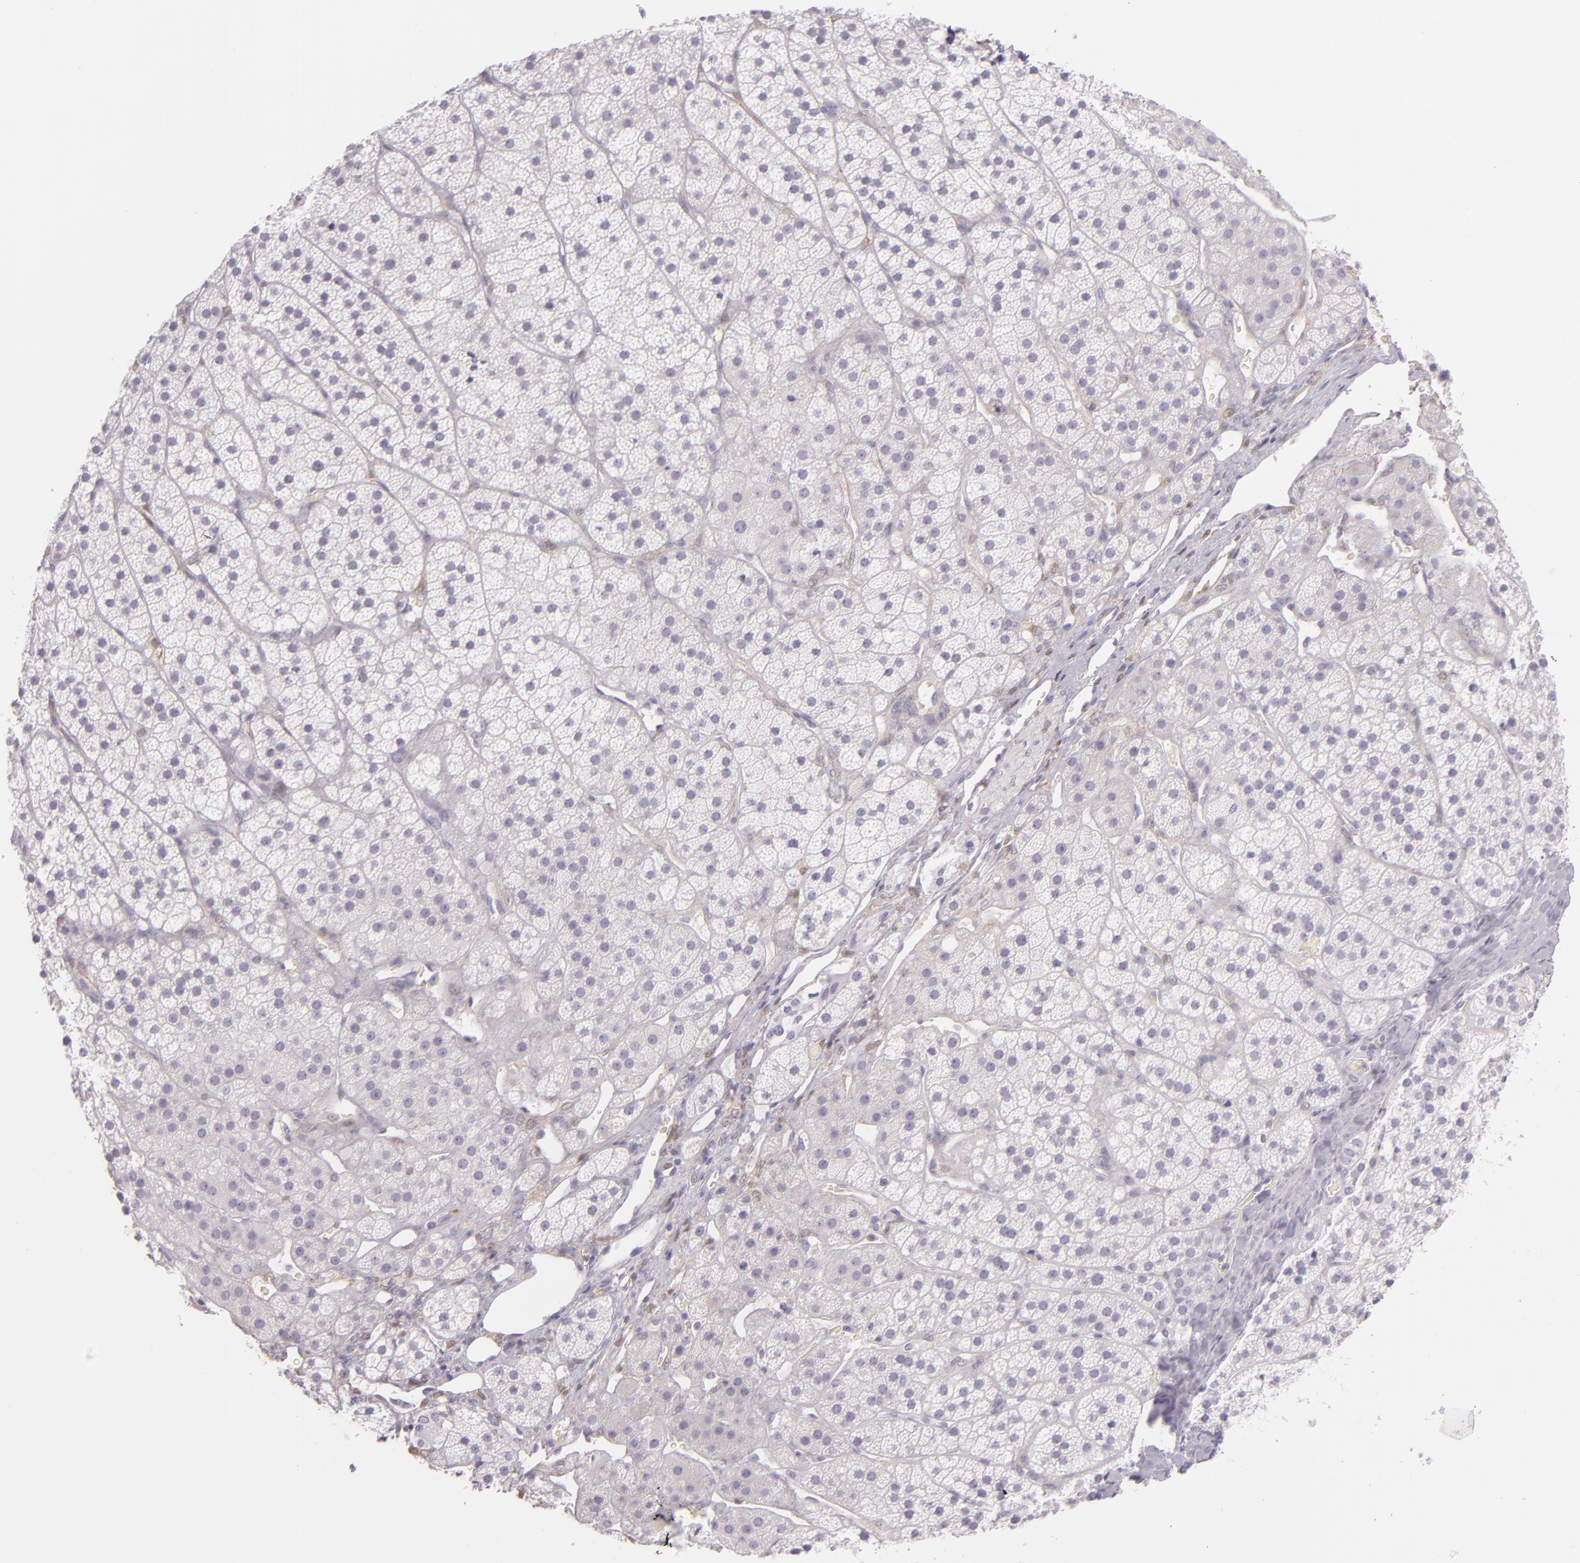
{"staining": {"intensity": "negative", "quantity": "none", "location": "none"}, "tissue": "adrenal gland", "cell_type": "Glandular cells", "image_type": "normal", "snomed": [{"axis": "morphology", "description": "Normal tissue, NOS"}, {"axis": "topography", "description": "Adrenal gland"}], "caption": "Immunohistochemistry (IHC) of normal adrenal gland reveals no staining in glandular cells.", "gene": "CBS", "patient": {"sex": "female", "age": 44}}